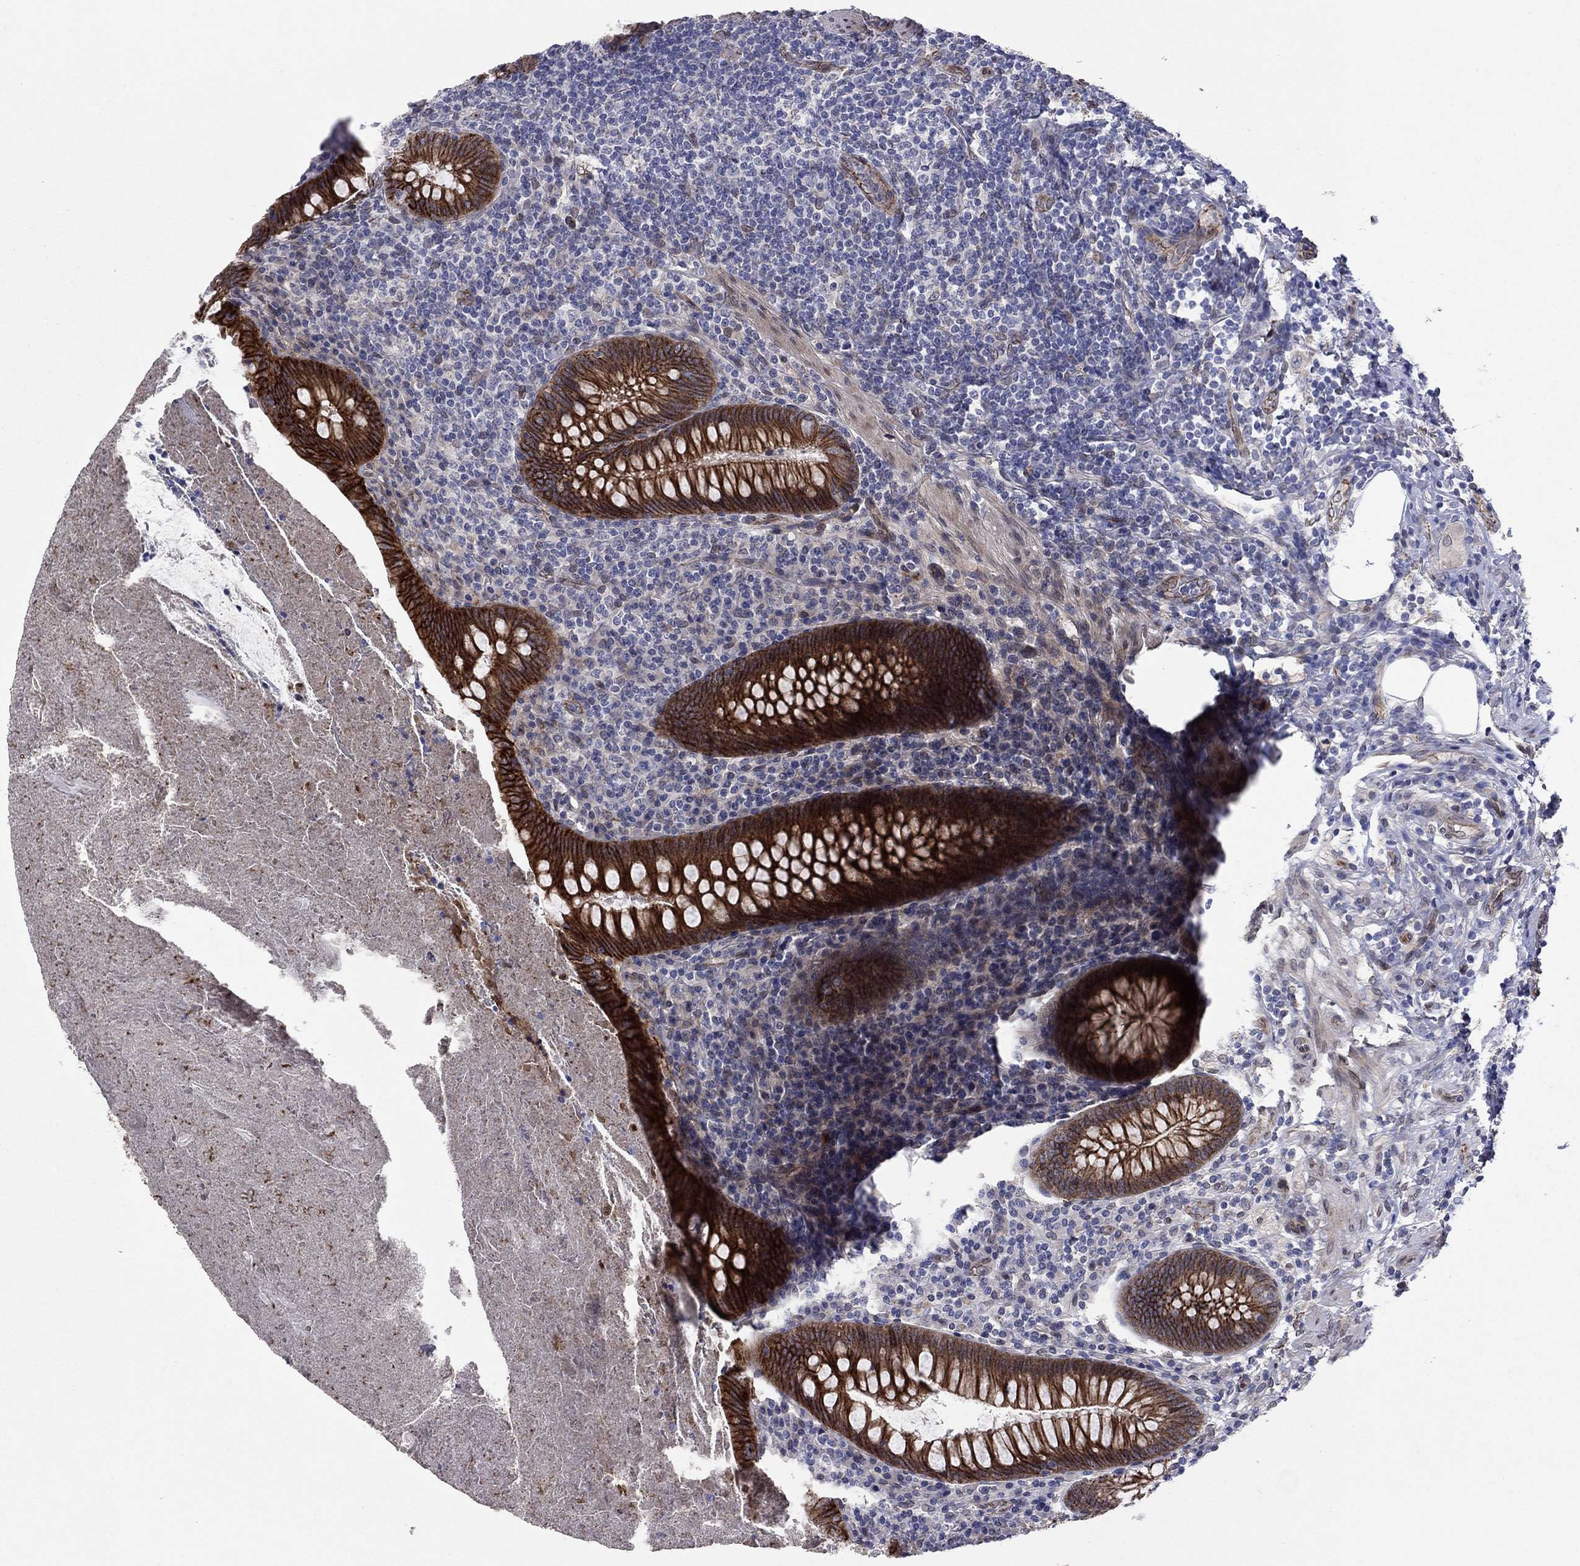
{"staining": {"intensity": "strong", "quantity": ">75%", "location": "cytoplasmic/membranous"}, "tissue": "appendix", "cell_type": "Glandular cells", "image_type": "normal", "snomed": [{"axis": "morphology", "description": "Normal tissue, NOS"}, {"axis": "topography", "description": "Appendix"}], "caption": "DAB (3,3'-diaminobenzidine) immunohistochemical staining of normal human appendix displays strong cytoplasmic/membranous protein expression in approximately >75% of glandular cells. The protein of interest is shown in brown color, while the nuclei are stained blue.", "gene": "EMC9", "patient": {"sex": "male", "age": 47}}